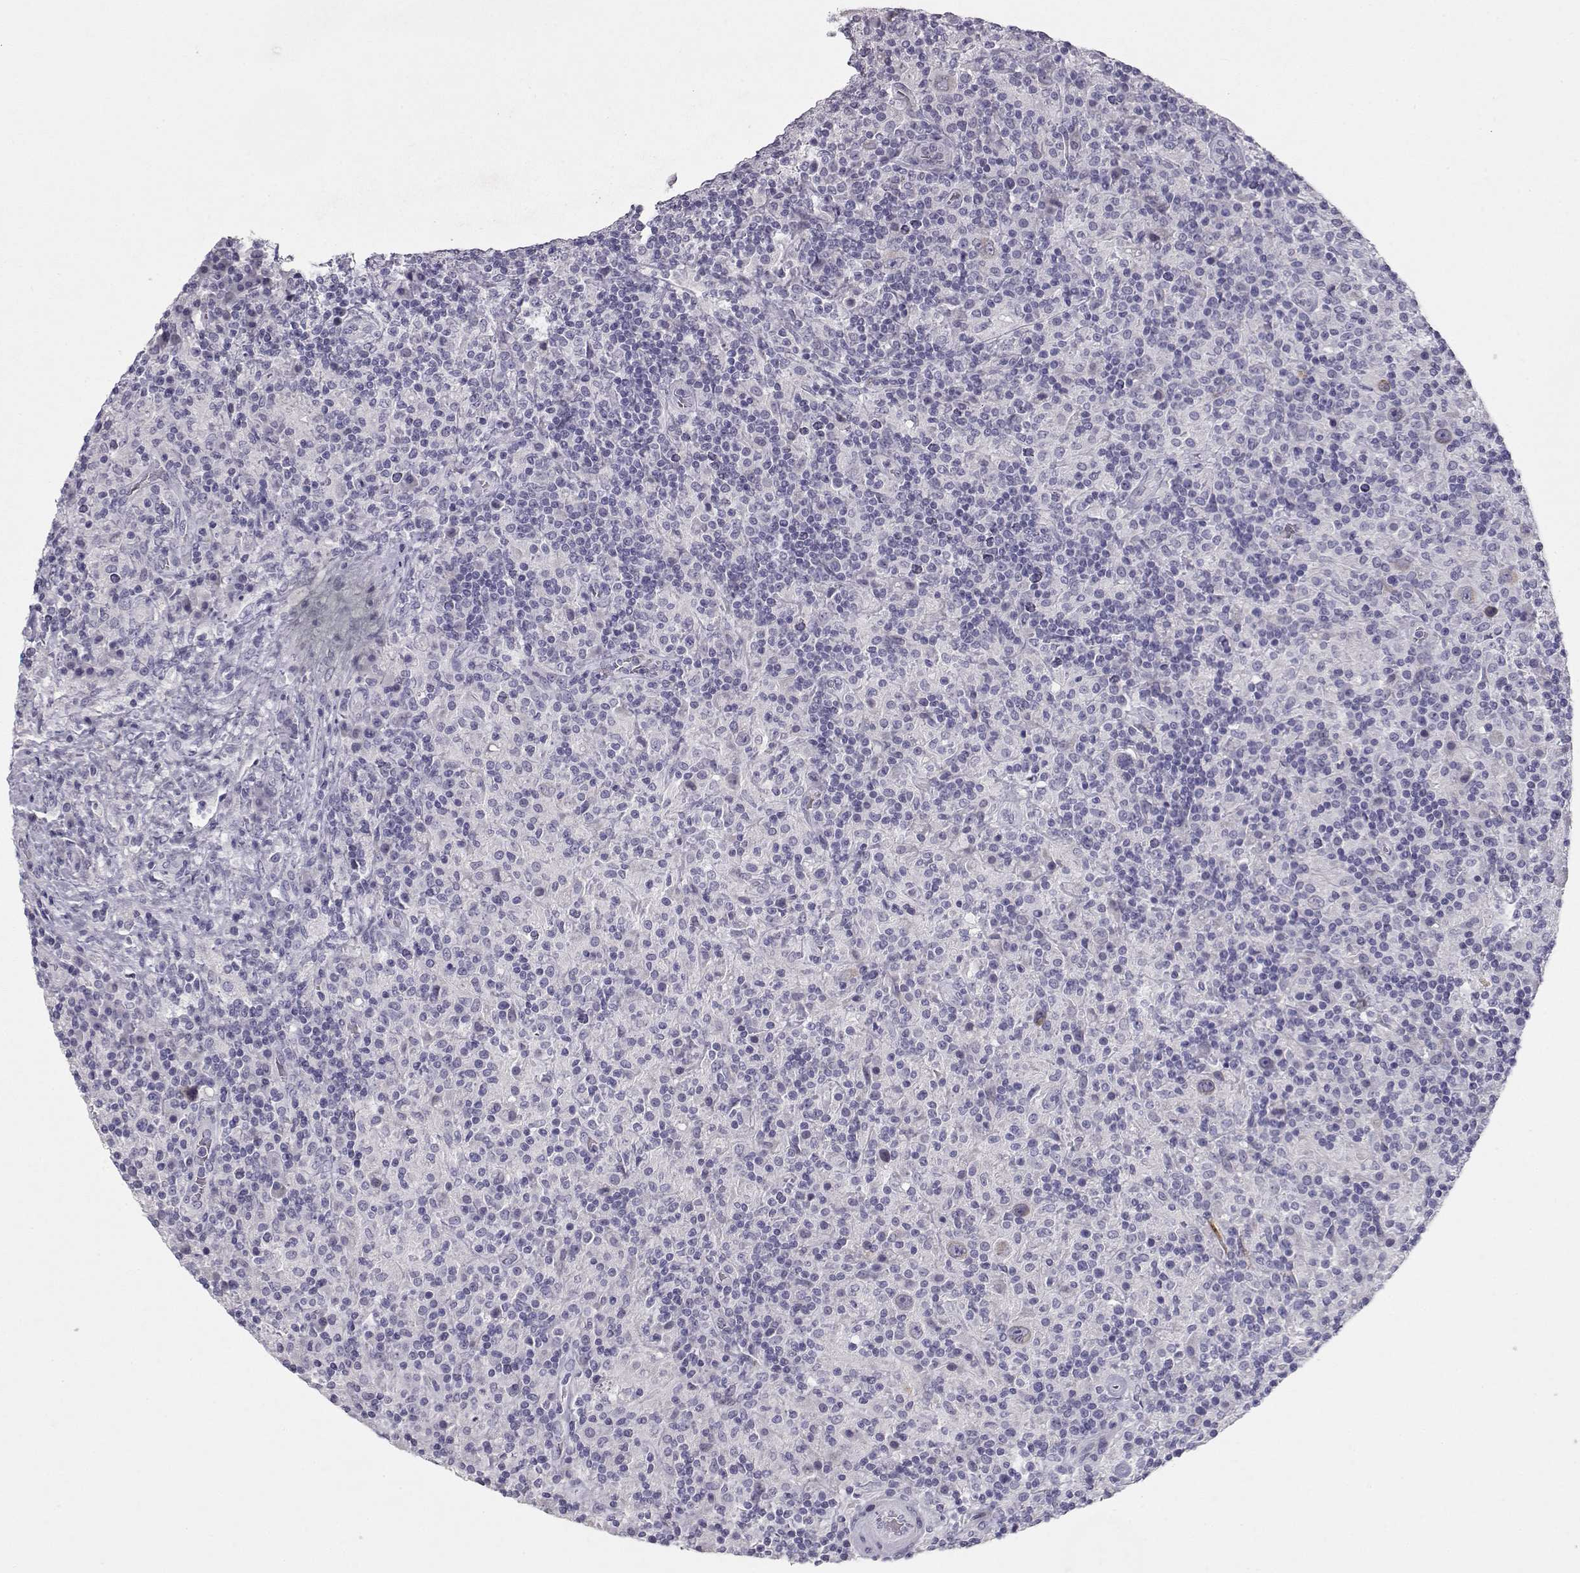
{"staining": {"intensity": "negative", "quantity": "none", "location": "none"}, "tissue": "lymphoma", "cell_type": "Tumor cells", "image_type": "cancer", "snomed": [{"axis": "morphology", "description": "Hodgkin's disease, NOS"}, {"axis": "topography", "description": "Lymph node"}], "caption": "Immunohistochemistry image of neoplastic tissue: human Hodgkin's disease stained with DAB (3,3'-diaminobenzidine) displays no significant protein staining in tumor cells.", "gene": "LAMB3", "patient": {"sex": "male", "age": 70}}